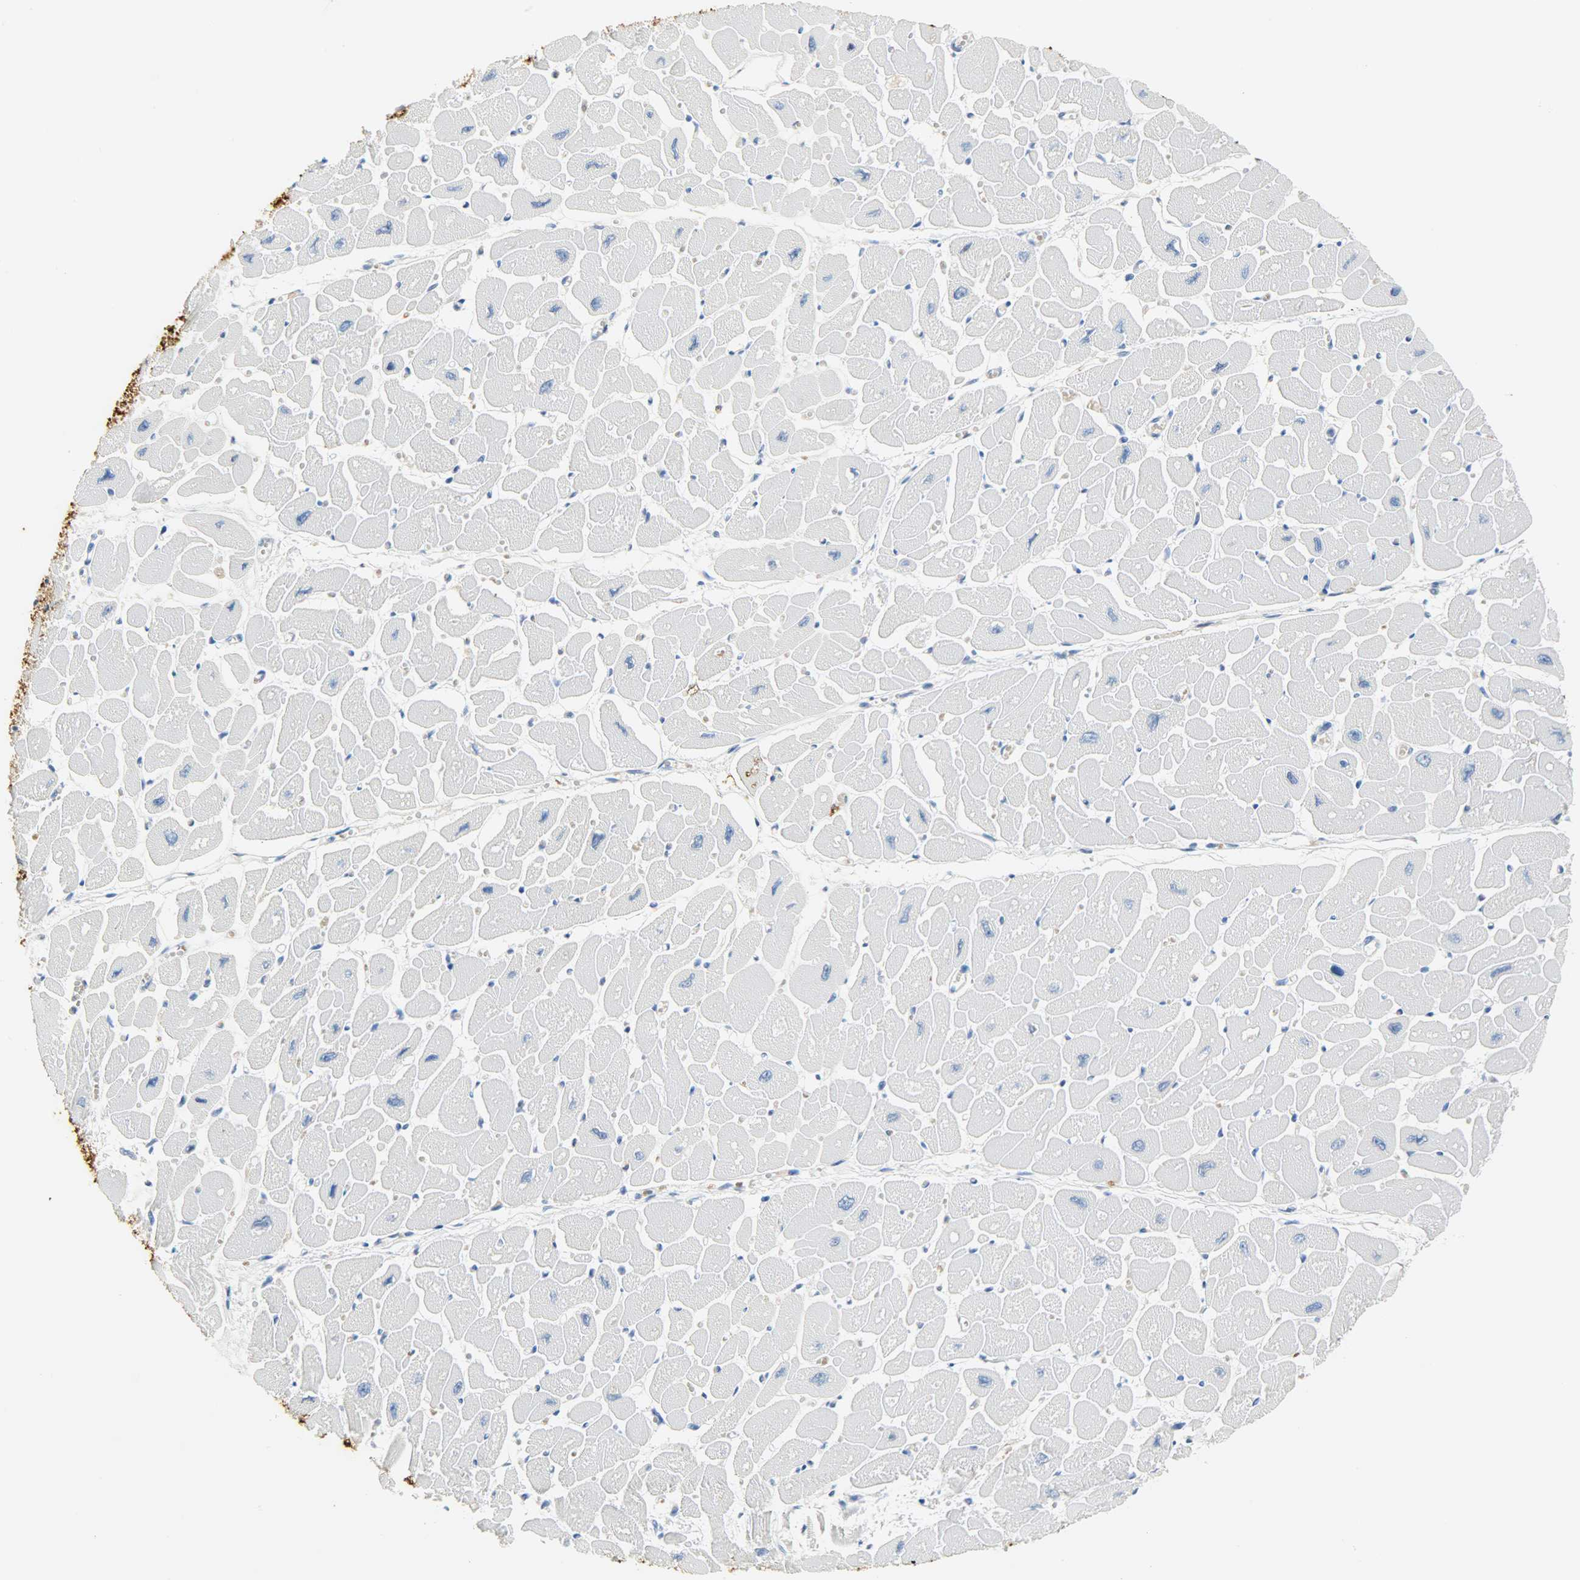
{"staining": {"intensity": "negative", "quantity": "none", "location": "none"}, "tissue": "heart muscle", "cell_type": "Cardiomyocytes", "image_type": "normal", "snomed": [{"axis": "morphology", "description": "Normal tissue, NOS"}, {"axis": "topography", "description": "Heart"}], "caption": "Immunohistochemistry photomicrograph of normal heart muscle: heart muscle stained with DAB (3,3'-diaminobenzidine) displays no significant protein expression in cardiomyocytes.", "gene": "CA3", "patient": {"sex": "female", "age": 54}}